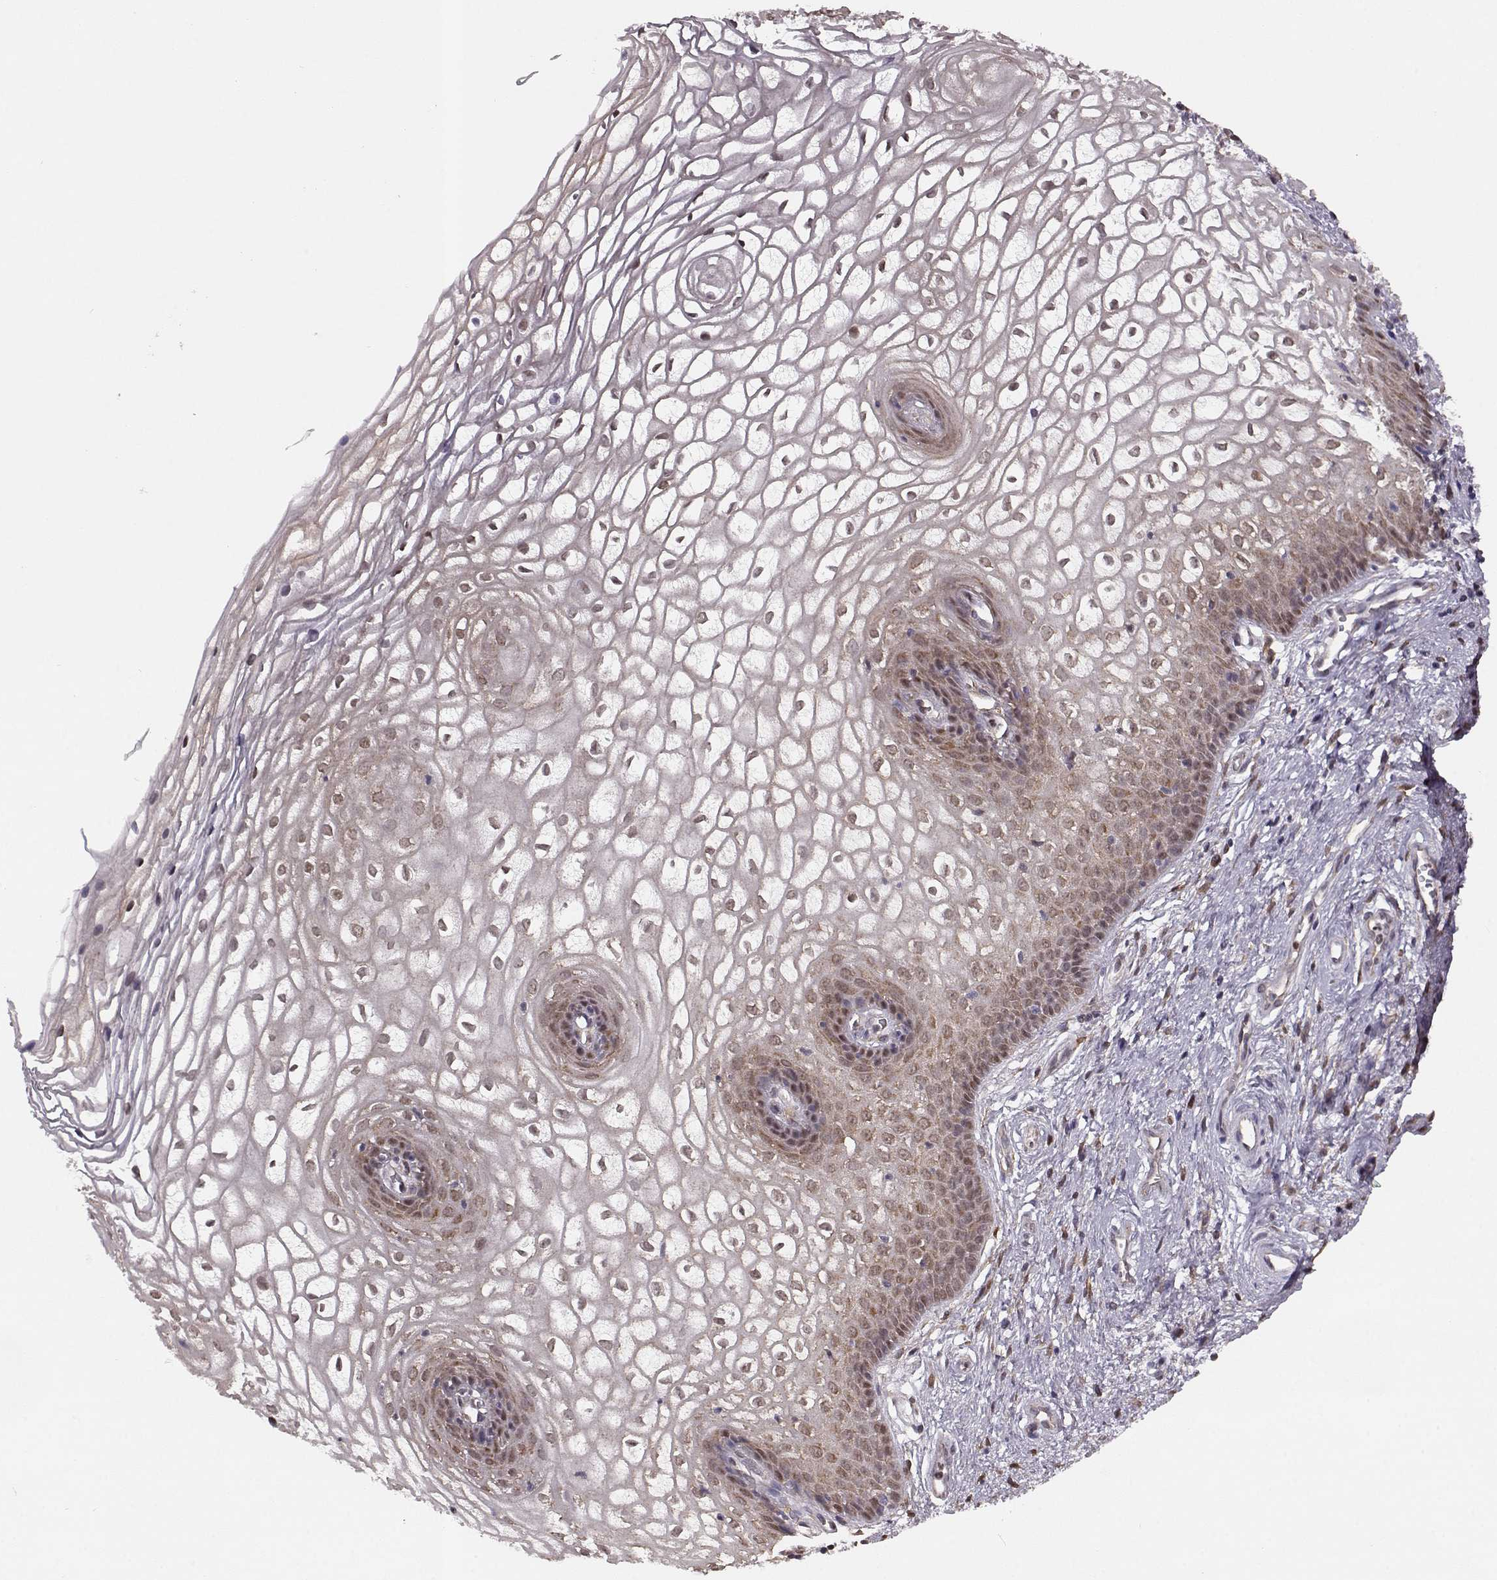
{"staining": {"intensity": "weak", "quantity": "25%-75%", "location": "cytoplasmic/membranous,nuclear"}, "tissue": "vagina", "cell_type": "Squamous epithelial cells", "image_type": "normal", "snomed": [{"axis": "morphology", "description": "Normal tissue, NOS"}, {"axis": "topography", "description": "Vagina"}], "caption": "Vagina stained with immunohistochemistry demonstrates weak cytoplasmic/membranous,nuclear staining in approximately 25%-75% of squamous epithelial cells. (DAB IHC with brightfield microscopy, high magnification).", "gene": "KLF6", "patient": {"sex": "female", "age": 34}}